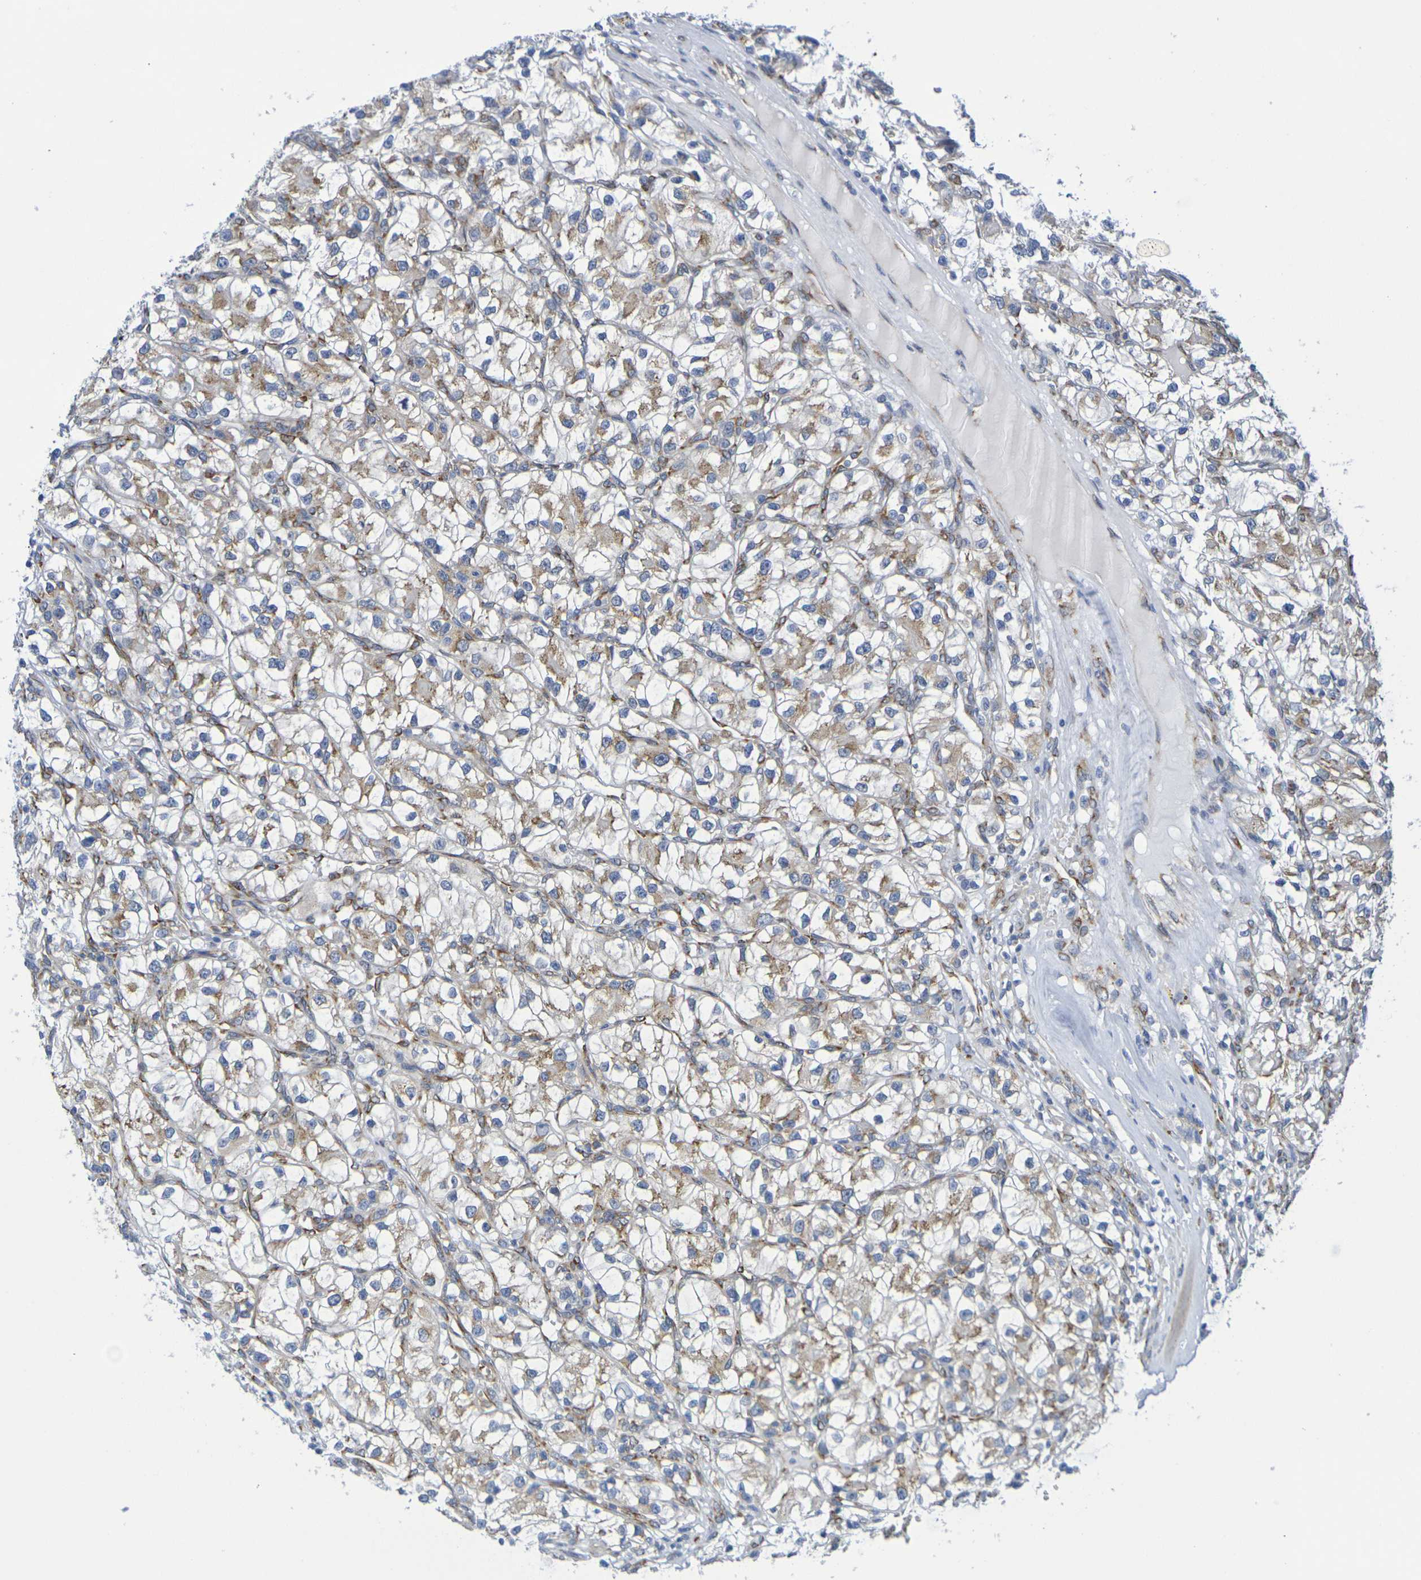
{"staining": {"intensity": "moderate", "quantity": ">75%", "location": "cytoplasmic/membranous"}, "tissue": "renal cancer", "cell_type": "Tumor cells", "image_type": "cancer", "snomed": [{"axis": "morphology", "description": "Adenocarcinoma, NOS"}, {"axis": "topography", "description": "Kidney"}], "caption": "The immunohistochemical stain labels moderate cytoplasmic/membranous staining in tumor cells of renal cancer (adenocarcinoma) tissue.", "gene": "TMCC3", "patient": {"sex": "female", "age": 57}}